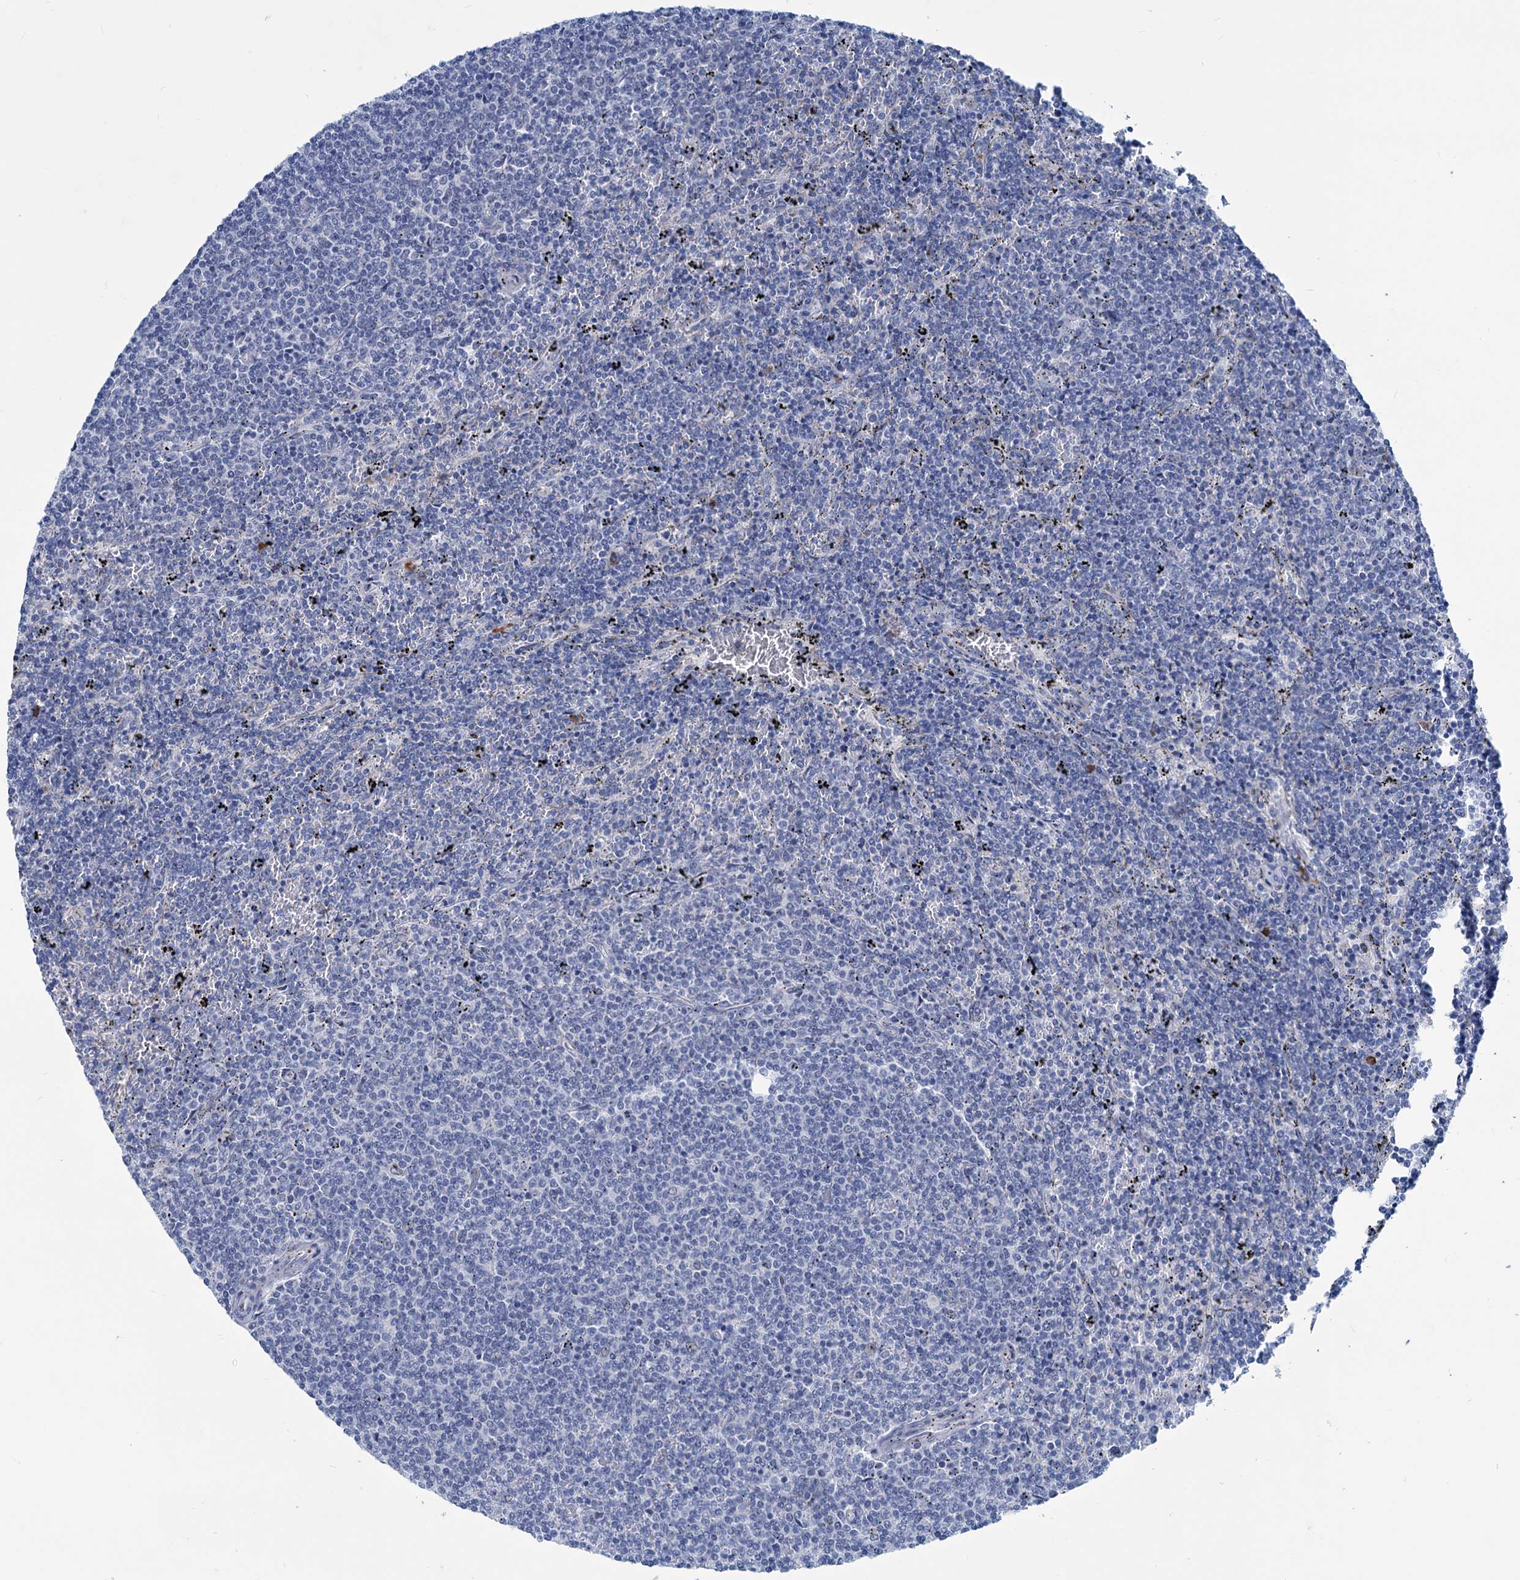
{"staining": {"intensity": "negative", "quantity": "none", "location": "none"}, "tissue": "lymphoma", "cell_type": "Tumor cells", "image_type": "cancer", "snomed": [{"axis": "morphology", "description": "Malignant lymphoma, non-Hodgkin's type, Low grade"}, {"axis": "topography", "description": "Spleen"}], "caption": "Malignant lymphoma, non-Hodgkin's type (low-grade) was stained to show a protein in brown. There is no significant expression in tumor cells.", "gene": "NEU3", "patient": {"sex": "female", "age": 50}}